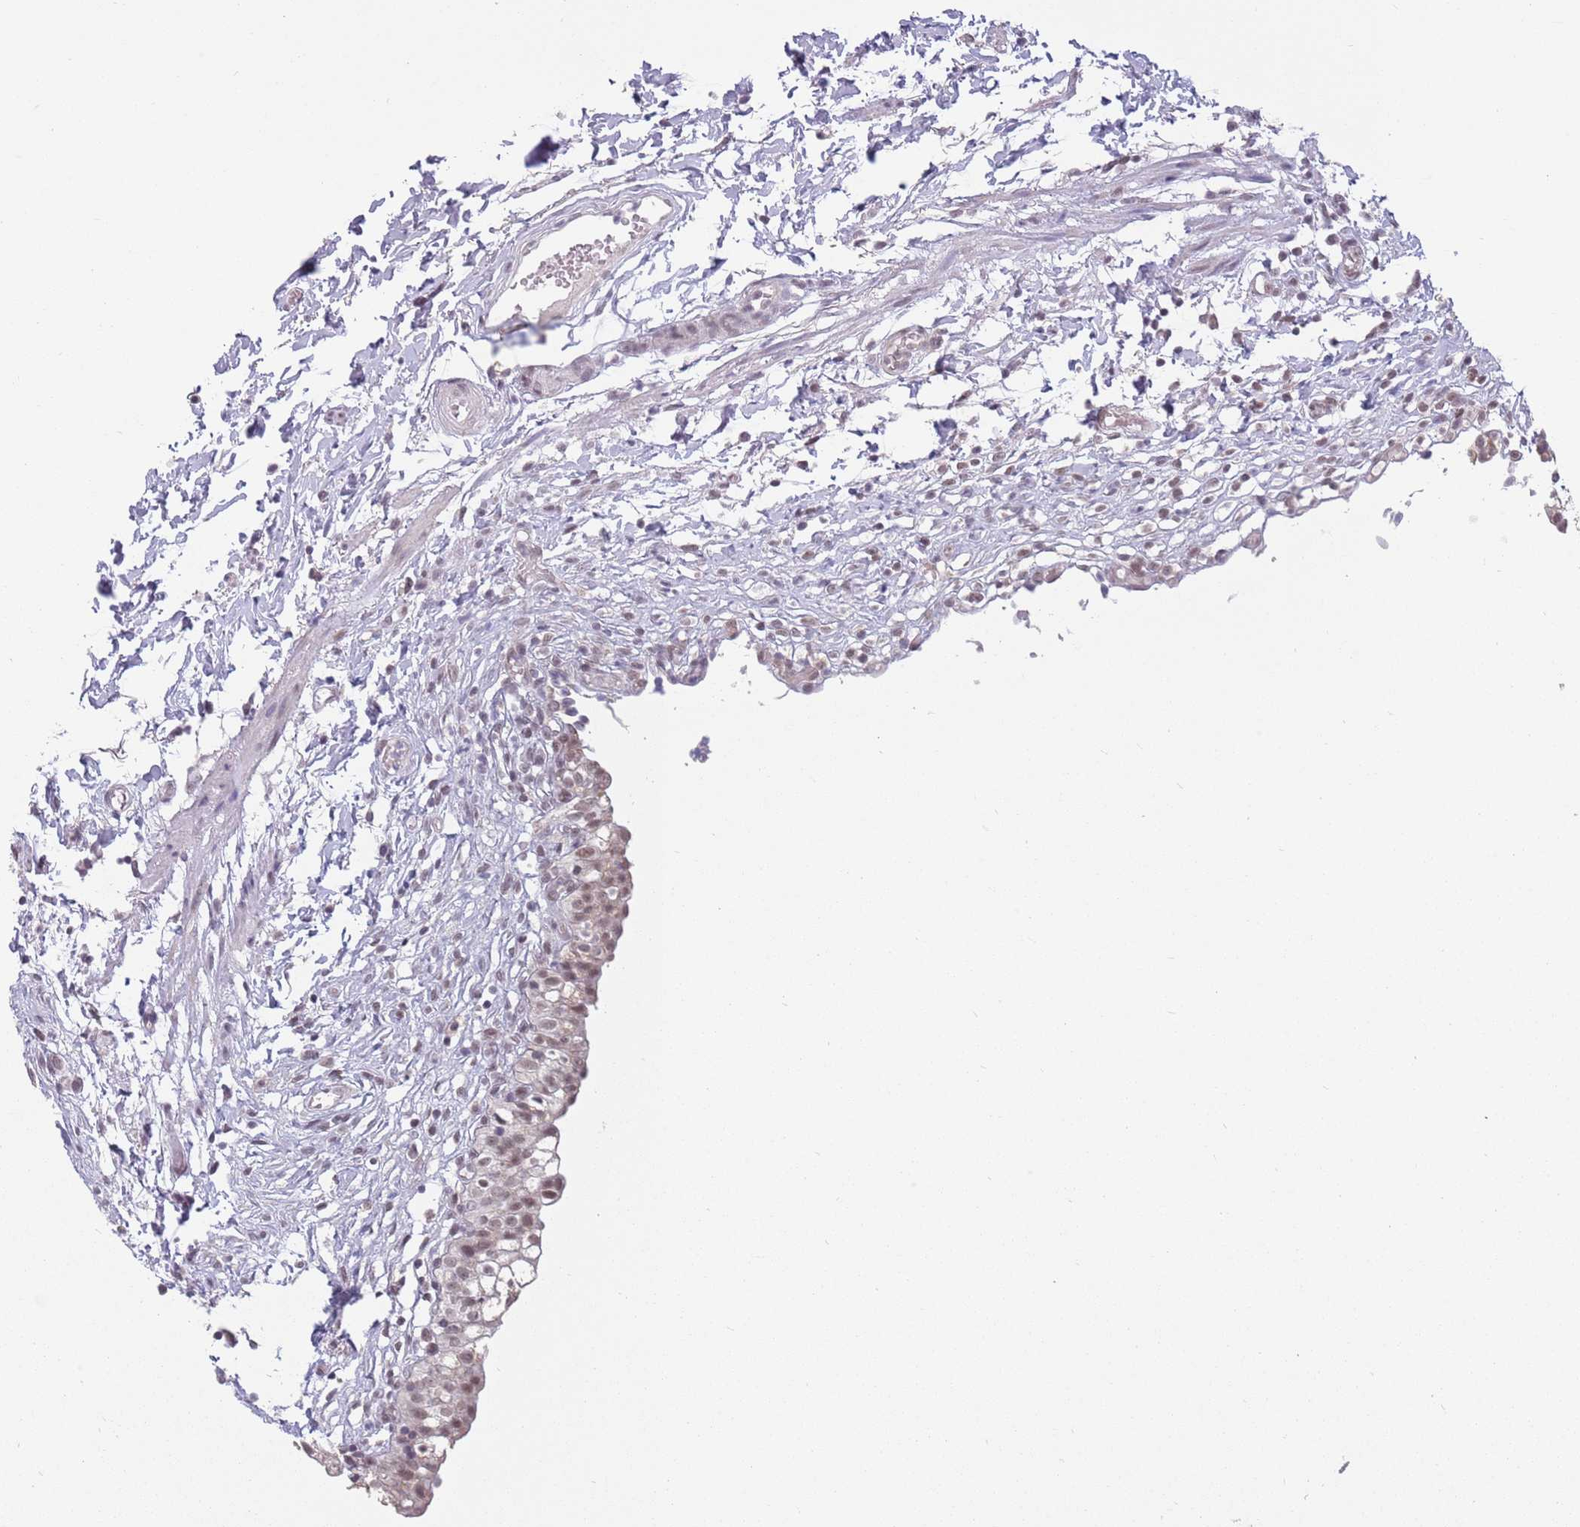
{"staining": {"intensity": "moderate", "quantity": ">75%", "location": "nuclear"}, "tissue": "urinary bladder", "cell_type": "Urothelial cells", "image_type": "normal", "snomed": [{"axis": "morphology", "description": "Normal tissue, NOS"}, {"axis": "topography", "description": "Urinary bladder"}, {"axis": "topography", "description": "Peripheral nerve tissue"}], "caption": "Immunohistochemistry of normal urinary bladder reveals medium levels of moderate nuclear expression in about >75% of urothelial cells. Immunohistochemistry stains the protein of interest in brown and the nuclei are stained blue.", "gene": "ZNF574", "patient": {"sex": "male", "age": 55}}